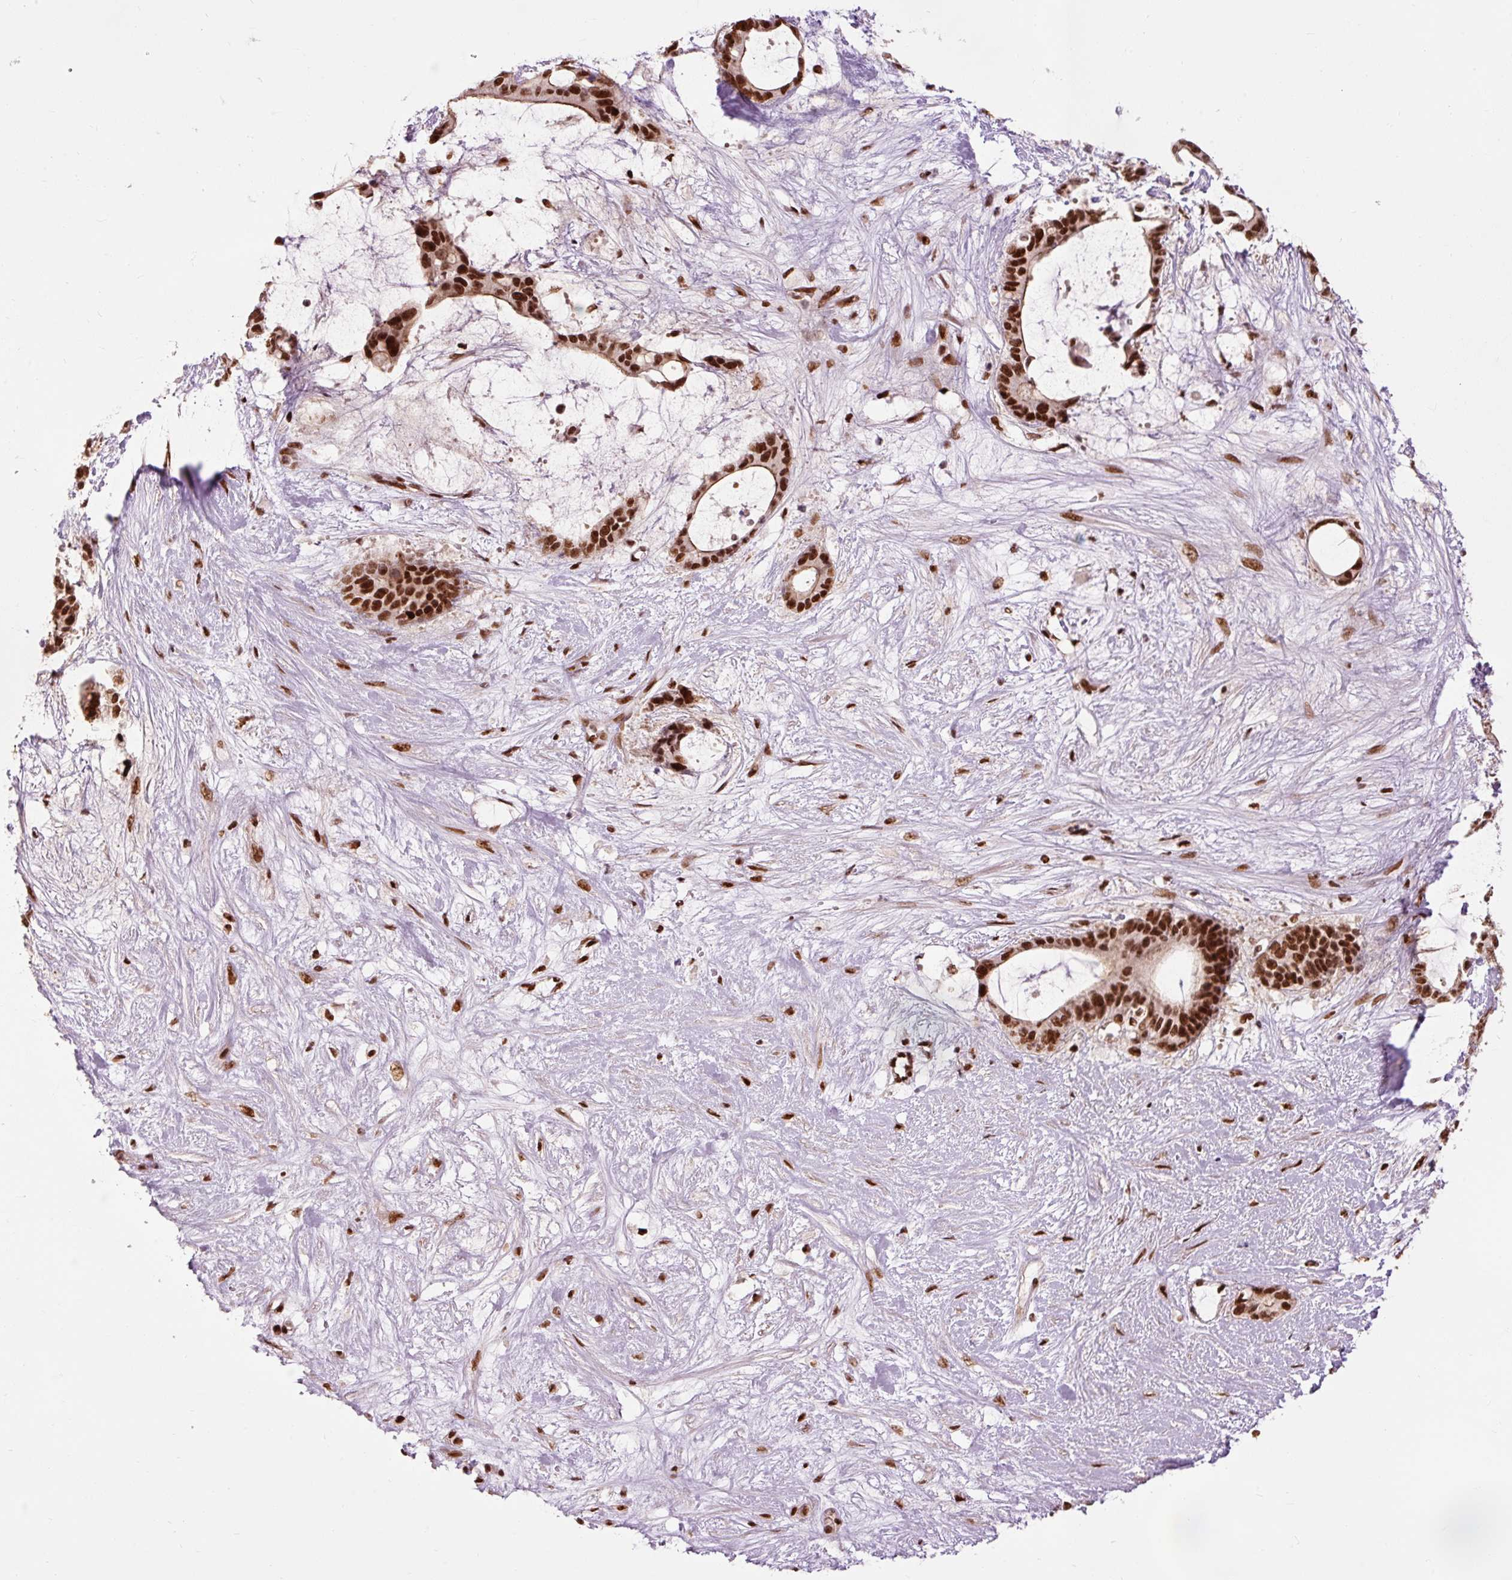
{"staining": {"intensity": "strong", "quantity": ">75%", "location": "cytoplasmic/membranous,nuclear"}, "tissue": "liver cancer", "cell_type": "Tumor cells", "image_type": "cancer", "snomed": [{"axis": "morphology", "description": "Normal tissue, NOS"}, {"axis": "morphology", "description": "Cholangiocarcinoma"}, {"axis": "topography", "description": "Liver"}, {"axis": "topography", "description": "Peripheral nerve tissue"}], "caption": "Protein expression by immunohistochemistry (IHC) shows strong cytoplasmic/membranous and nuclear staining in about >75% of tumor cells in liver cancer (cholangiocarcinoma).", "gene": "ZBTB44", "patient": {"sex": "female", "age": 73}}